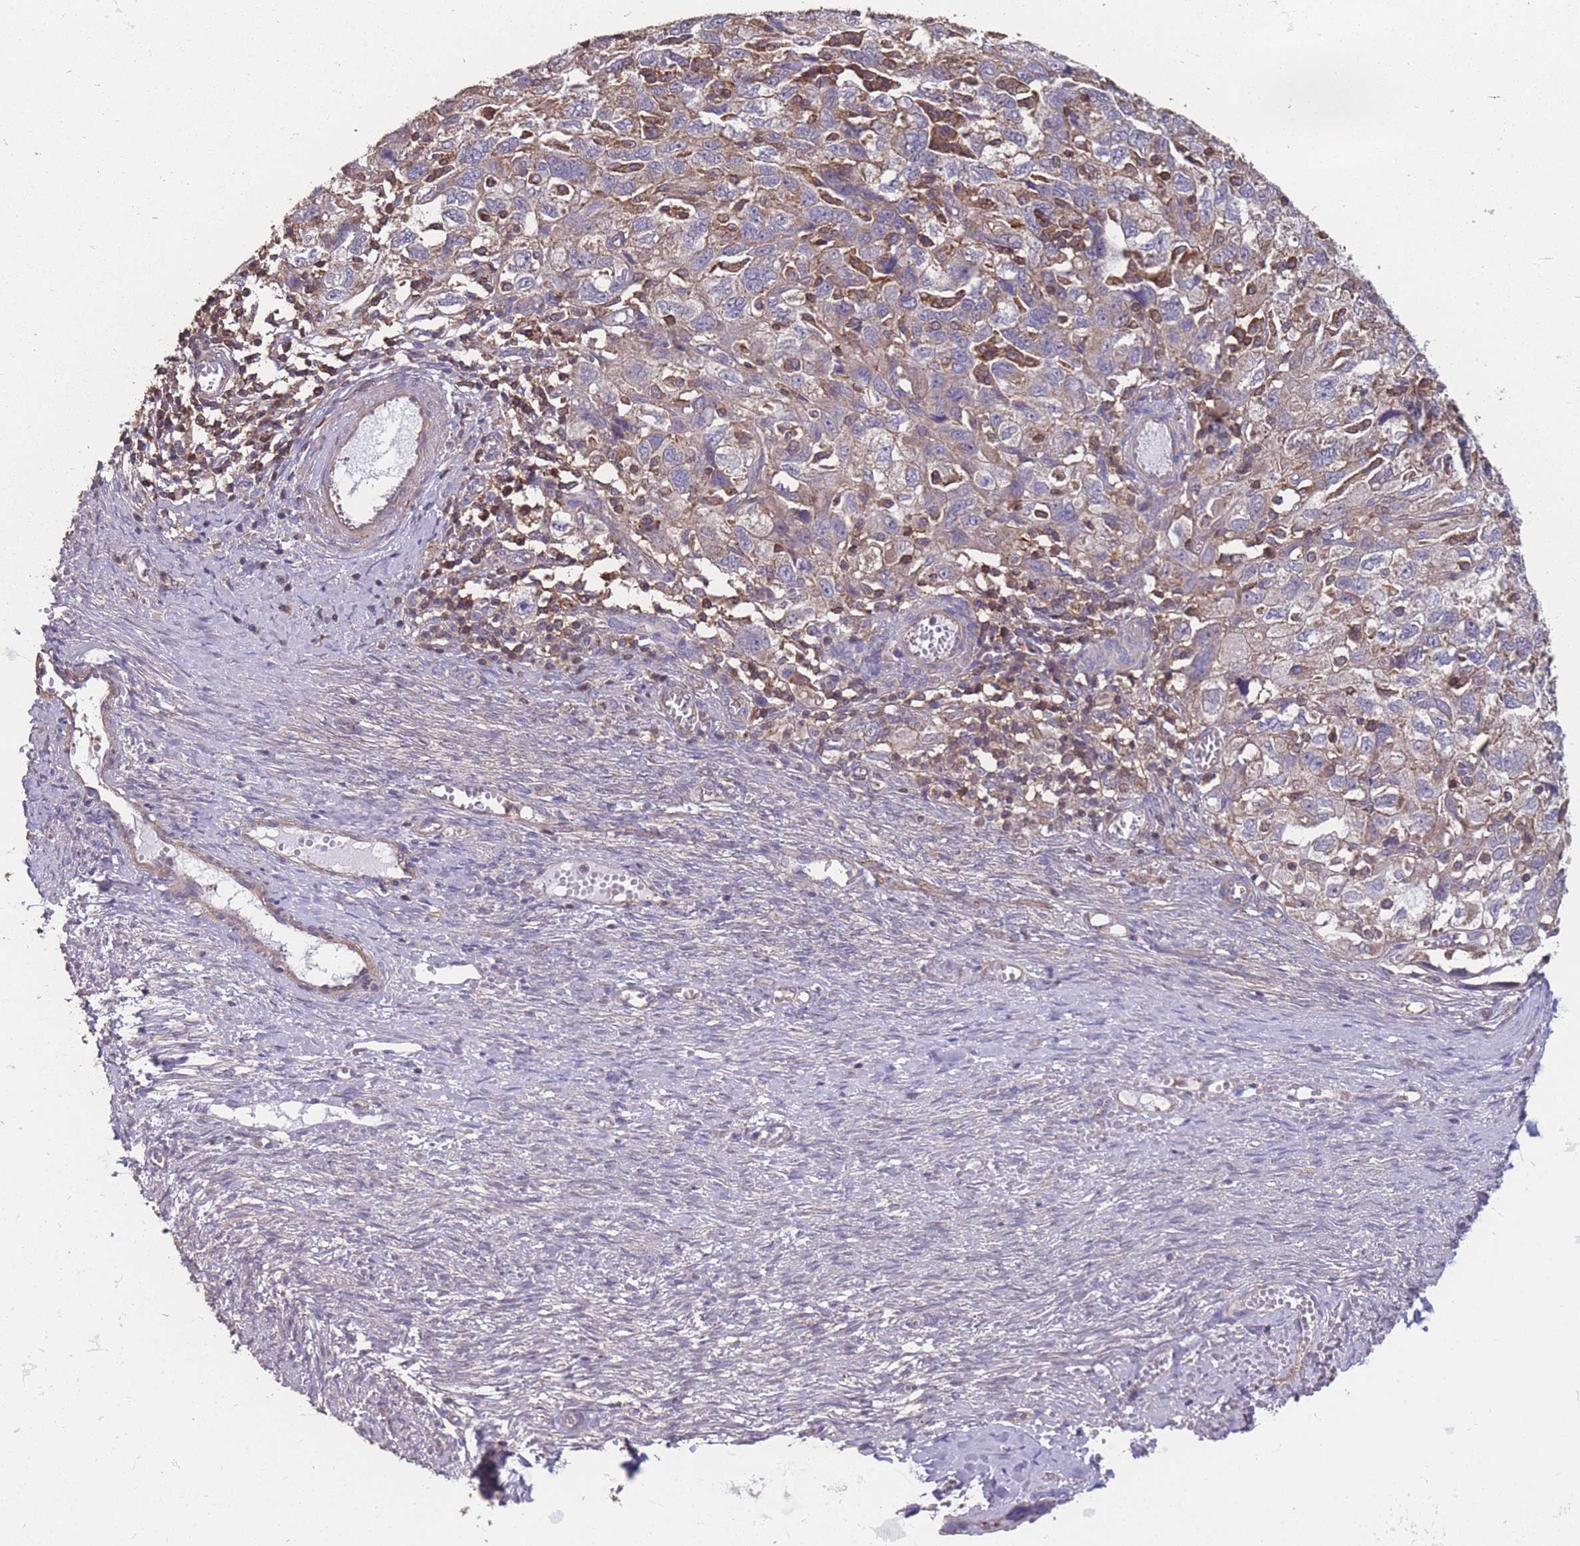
{"staining": {"intensity": "weak", "quantity": "<25%", "location": "cytoplasmic/membranous"}, "tissue": "ovarian cancer", "cell_type": "Tumor cells", "image_type": "cancer", "snomed": [{"axis": "morphology", "description": "Carcinoma, NOS"}, {"axis": "morphology", "description": "Cystadenocarcinoma, serous, NOS"}, {"axis": "topography", "description": "Ovary"}], "caption": "The immunohistochemistry micrograph has no significant positivity in tumor cells of ovarian cancer tissue.", "gene": "NUDT21", "patient": {"sex": "female", "age": 69}}